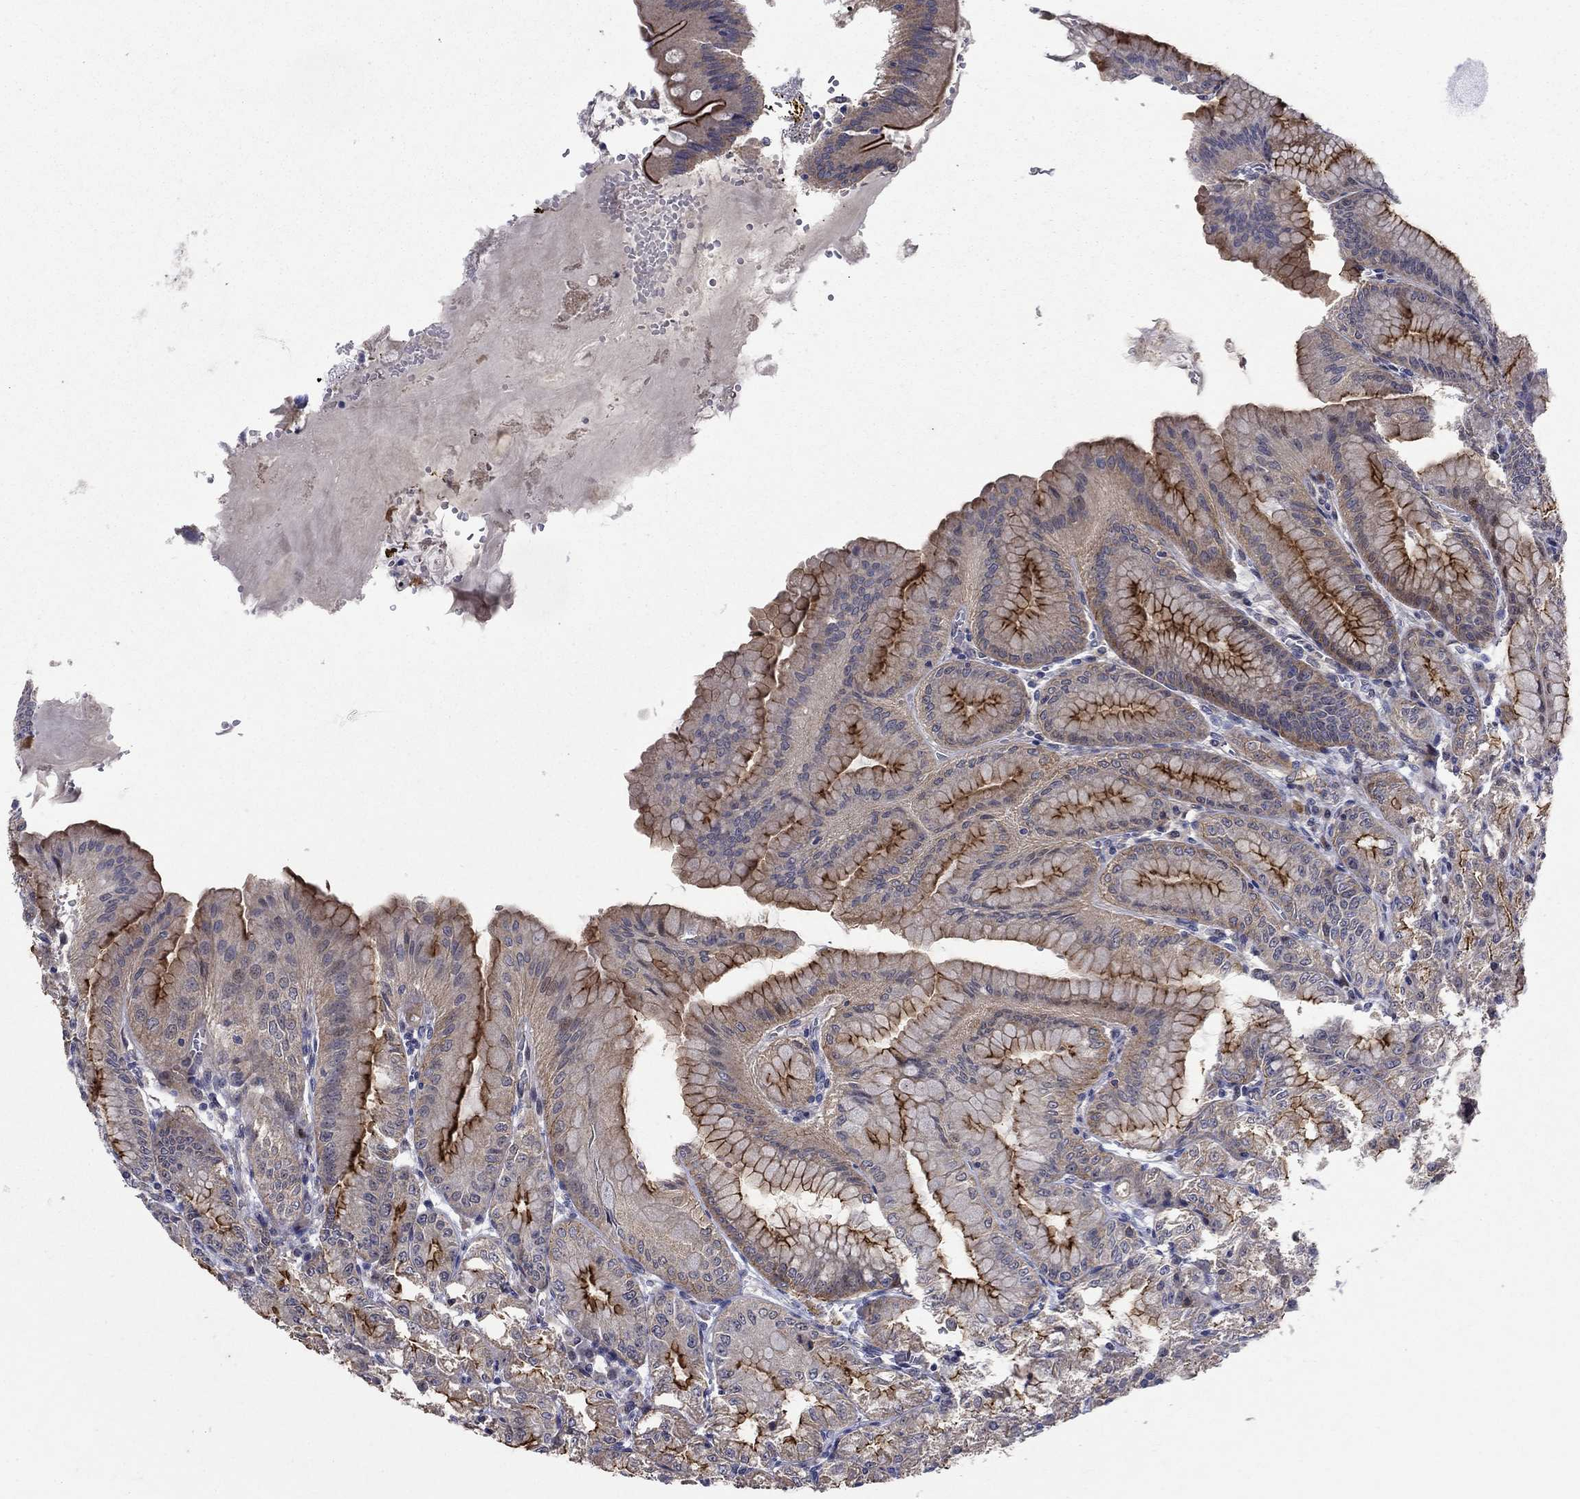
{"staining": {"intensity": "strong", "quantity": ">75%", "location": "cytoplasmic/membranous"}, "tissue": "stomach", "cell_type": "Glandular cells", "image_type": "normal", "snomed": [{"axis": "morphology", "description": "Normal tissue, NOS"}, {"axis": "topography", "description": "Stomach"}], "caption": "Stomach was stained to show a protein in brown. There is high levels of strong cytoplasmic/membranous expression in approximately >75% of glandular cells. (brown staining indicates protein expression, while blue staining denotes nuclei).", "gene": "SLC7A1", "patient": {"sex": "male", "age": 71}}